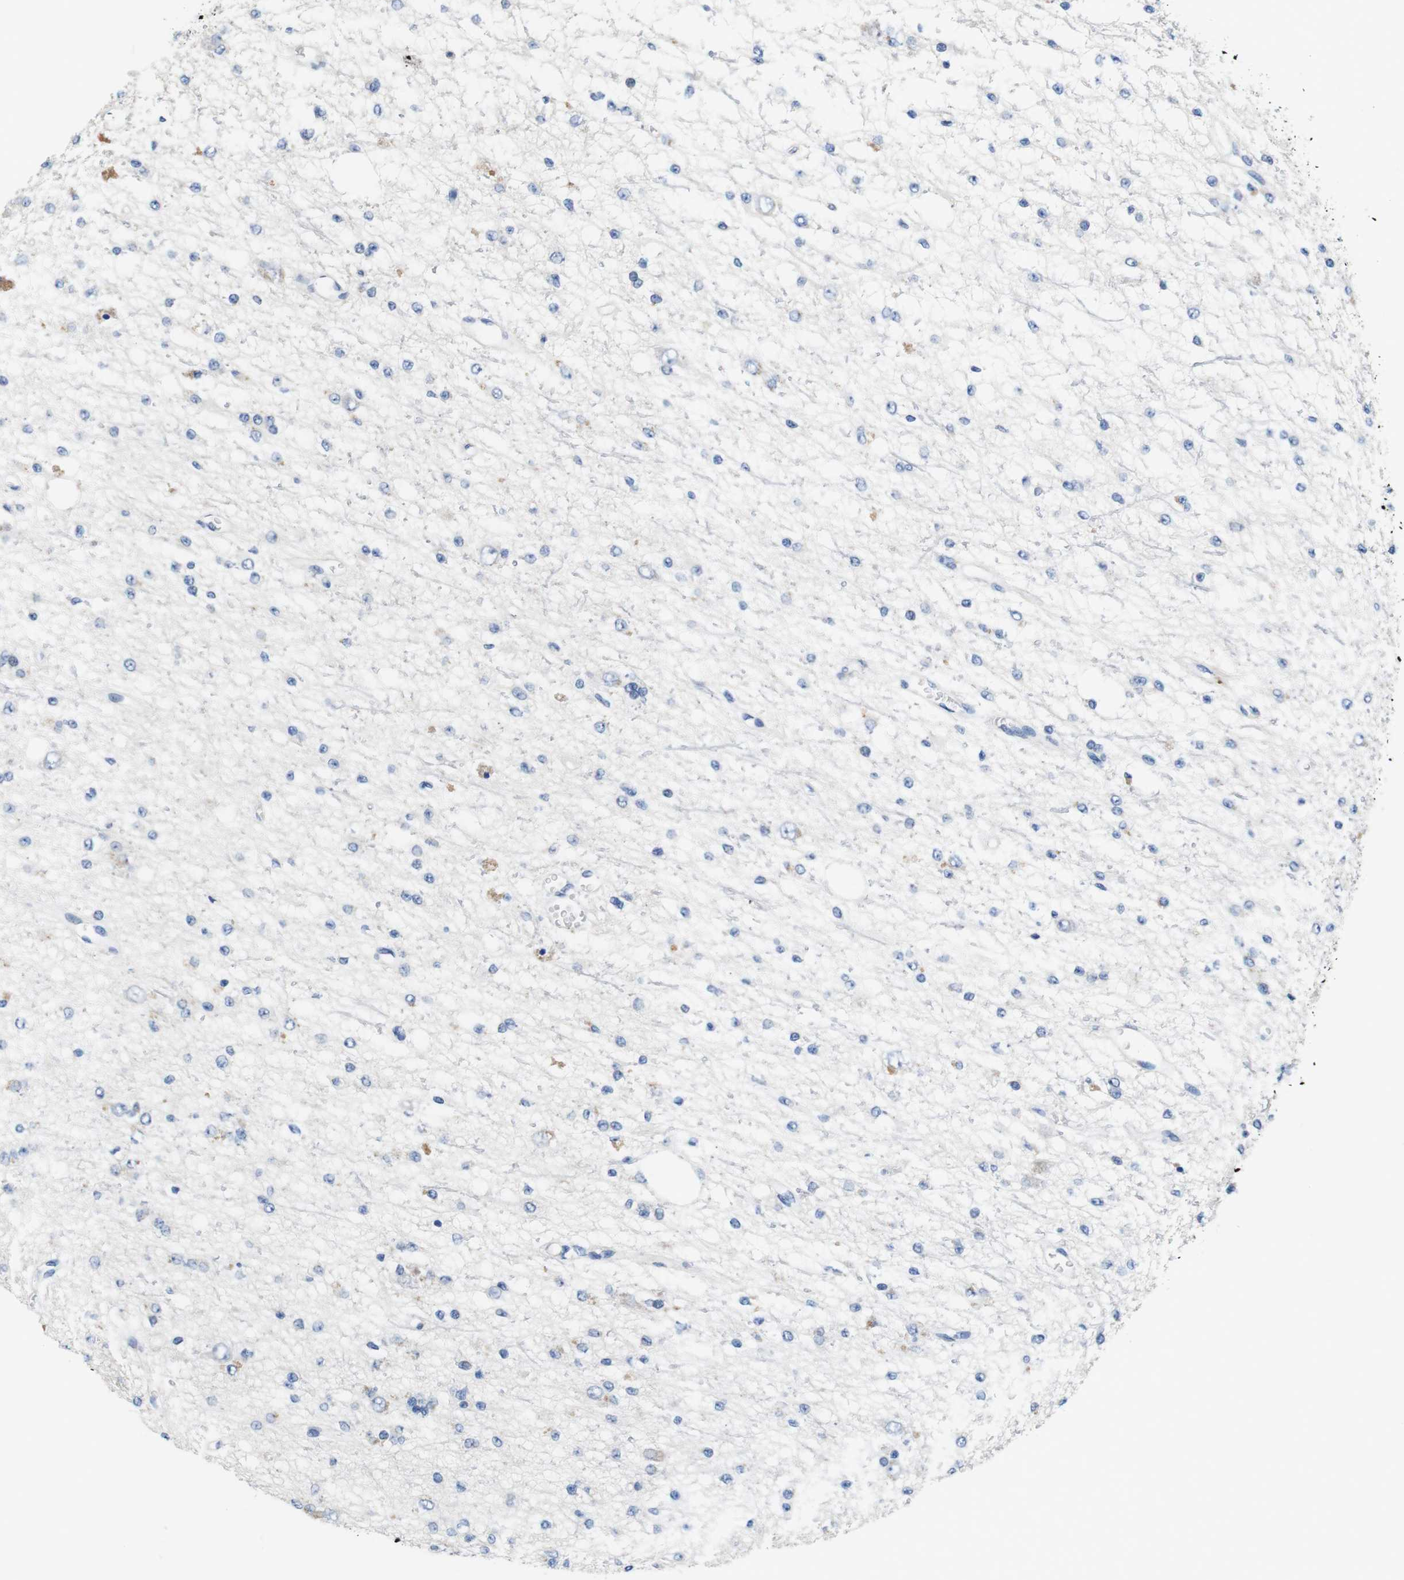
{"staining": {"intensity": "negative", "quantity": "none", "location": "none"}, "tissue": "glioma", "cell_type": "Tumor cells", "image_type": "cancer", "snomed": [{"axis": "morphology", "description": "Glioma, malignant, Low grade"}, {"axis": "topography", "description": "Brain"}], "caption": "A histopathology image of human low-grade glioma (malignant) is negative for staining in tumor cells.", "gene": "C1RL", "patient": {"sex": "male", "age": 38}}